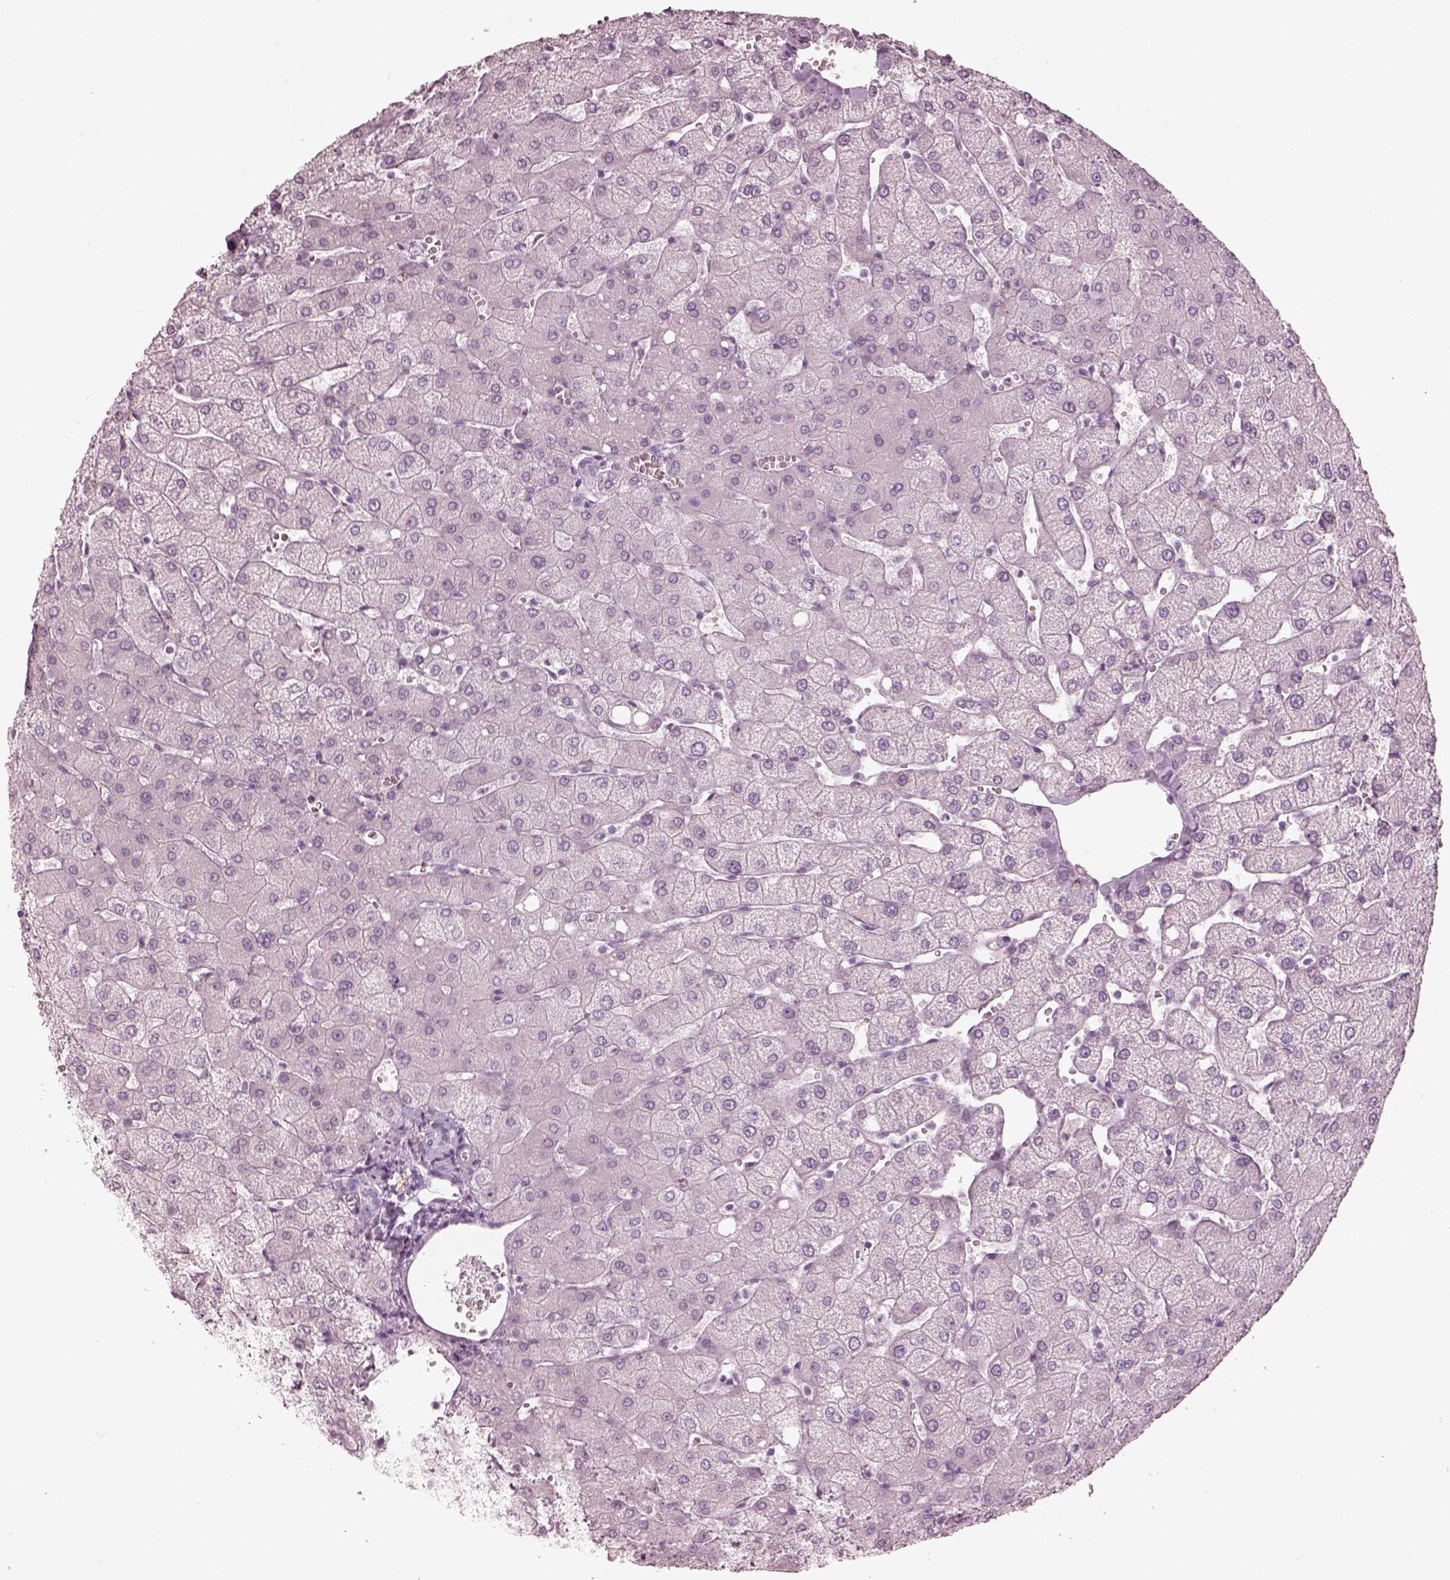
{"staining": {"intensity": "negative", "quantity": "none", "location": "none"}, "tissue": "liver", "cell_type": "Cholangiocytes", "image_type": "normal", "snomed": [{"axis": "morphology", "description": "Normal tissue, NOS"}, {"axis": "topography", "description": "Liver"}], "caption": "IHC of benign human liver demonstrates no positivity in cholangiocytes.", "gene": "ENSG00000289258", "patient": {"sex": "female", "age": 54}}